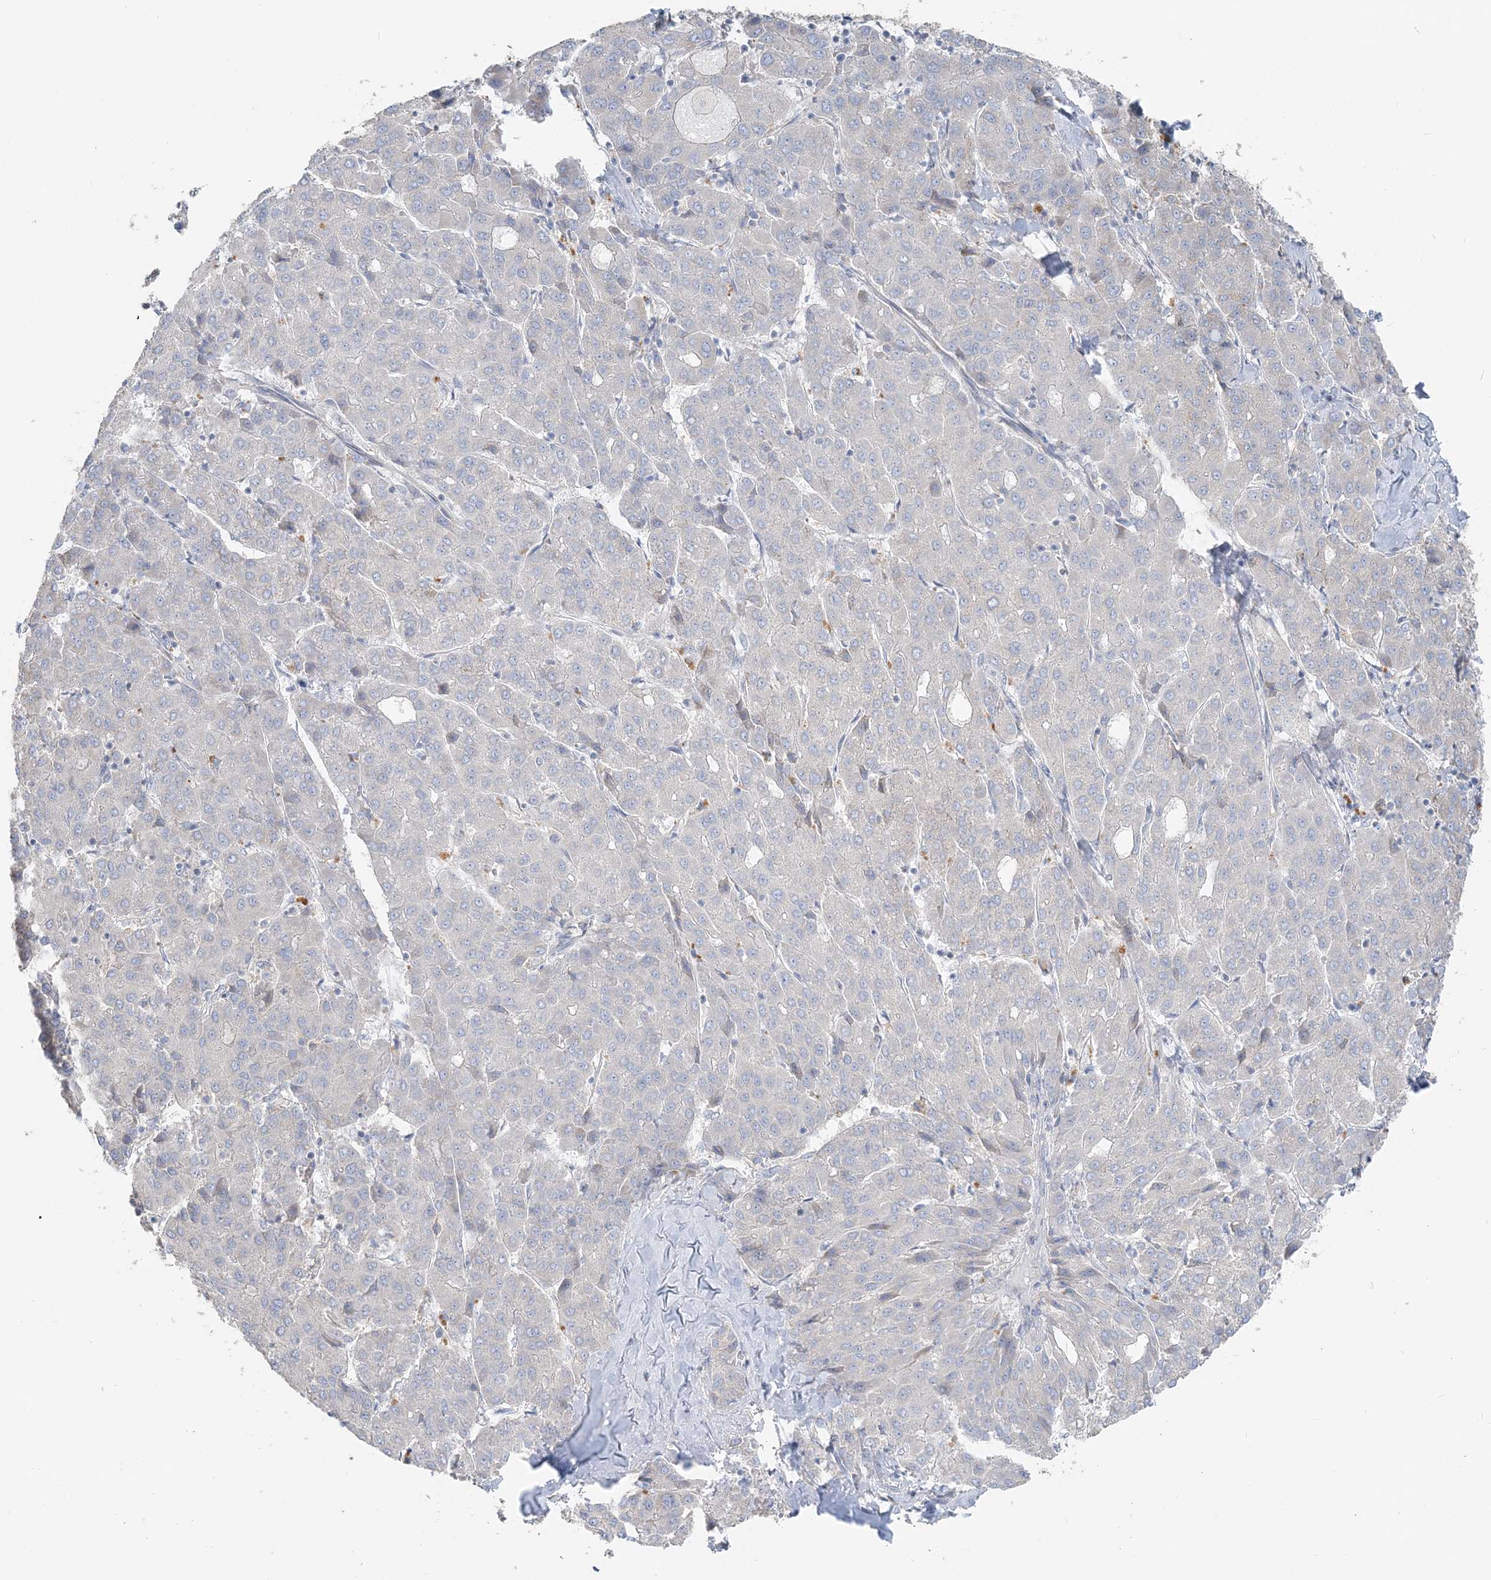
{"staining": {"intensity": "negative", "quantity": "none", "location": "none"}, "tissue": "liver cancer", "cell_type": "Tumor cells", "image_type": "cancer", "snomed": [{"axis": "morphology", "description": "Carcinoma, Hepatocellular, NOS"}, {"axis": "topography", "description": "Liver"}], "caption": "The image shows no staining of tumor cells in liver cancer (hepatocellular carcinoma).", "gene": "TBC1D5", "patient": {"sex": "male", "age": 65}}